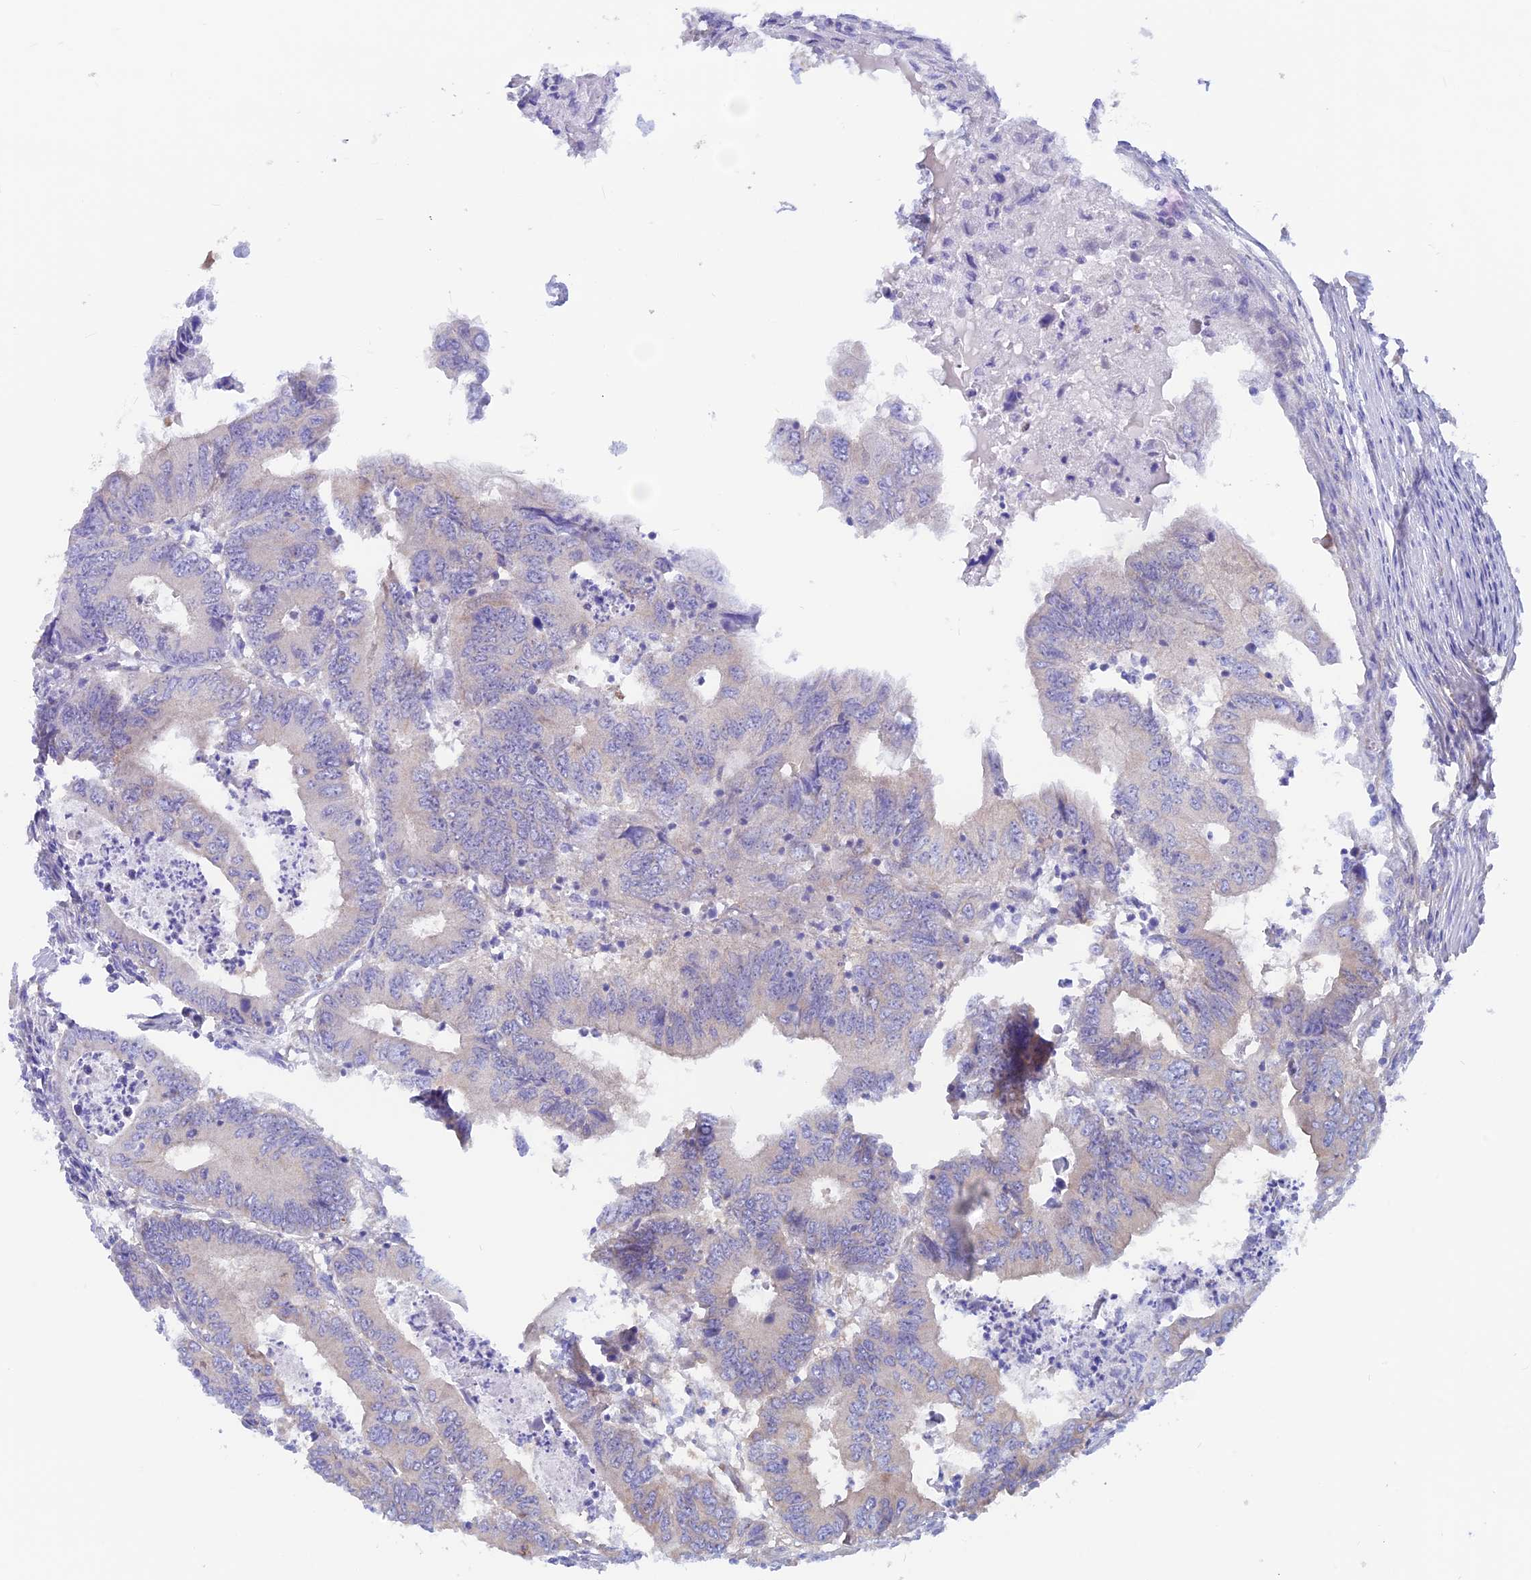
{"staining": {"intensity": "moderate", "quantity": "25%-75%", "location": "cytoplasmic/membranous"}, "tissue": "colorectal cancer", "cell_type": "Tumor cells", "image_type": "cancer", "snomed": [{"axis": "morphology", "description": "Adenocarcinoma, NOS"}, {"axis": "topography", "description": "Colon"}], "caption": "Colorectal cancer tissue shows moderate cytoplasmic/membranous positivity in approximately 25%-75% of tumor cells, visualized by immunohistochemistry.", "gene": "LZTFL1", "patient": {"sex": "male", "age": 85}}